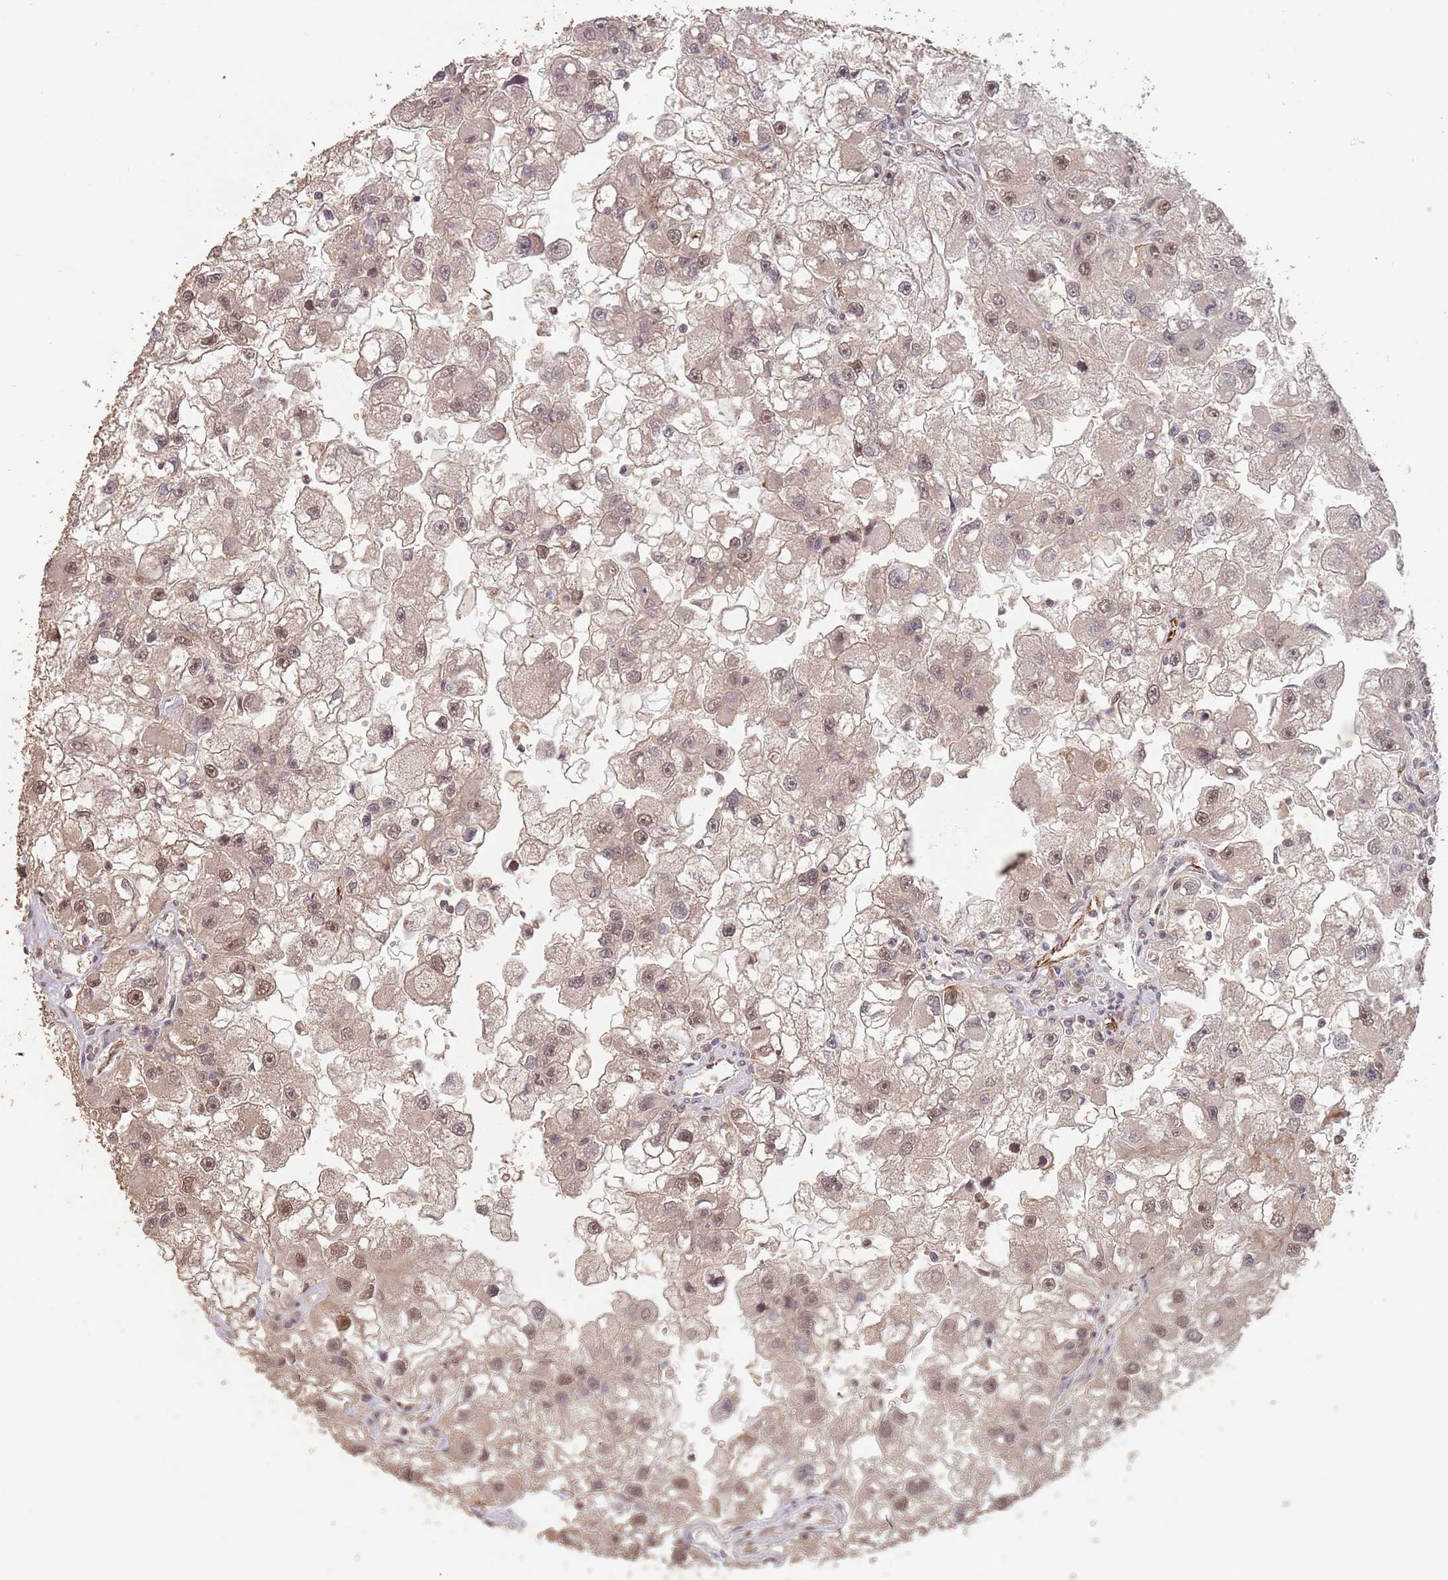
{"staining": {"intensity": "moderate", "quantity": "25%-75%", "location": "nuclear"}, "tissue": "renal cancer", "cell_type": "Tumor cells", "image_type": "cancer", "snomed": [{"axis": "morphology", "description": "Adenocarcinoma, NOS"}, {"axis": "topography", "description": "Kidney"}], "caption": "Protein positivity by immunohistochemistry reveals moderate nuclear positivity in approximately 25%-75% of tumor cells in renal adenocarcinoma.", "gene": "RFXANK", "patient": {"sex": "male", "age": 63}}